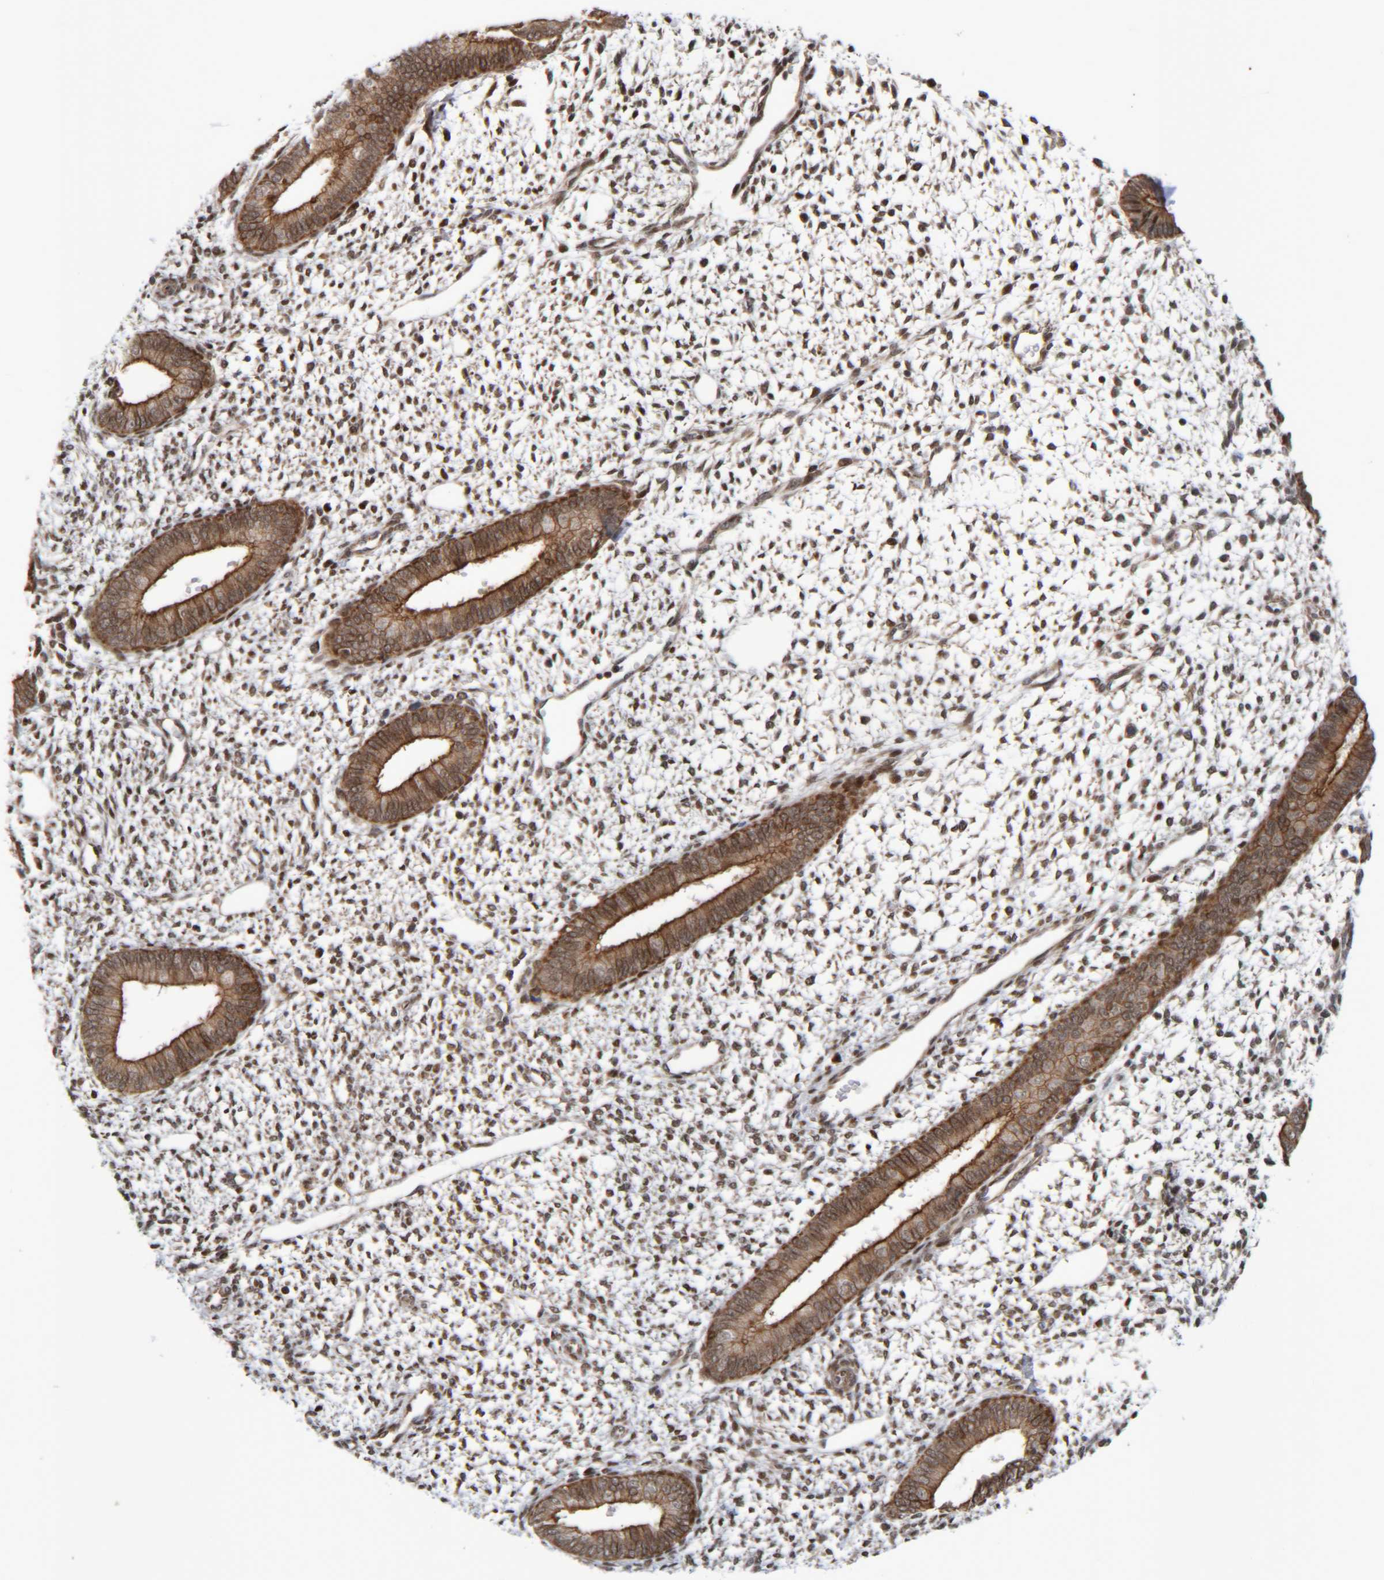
{"staining": {"intensity": "moderate", "quantity": "25%-75%", "location": "nuclear"}, "tissue": "endometrium", "cell_type": "Cells in endometrial stroma", "image_type": "normal", "snomed": [{"axis": "morphology", "description": "Normal tissue, NOS"}, {"axis": "topography", "description": "Endometrium"}], "caption": "Endometrium stained with DAB (3,3'-diaminobenzidine) immunohistochemistry (IHC) demonstrates medium levels of moderate nuclear positivity in about 25%-75% of cells in endometrial stroma.", "gene": "CCDC57", "patient": {"sex": "female", "age": 46}}